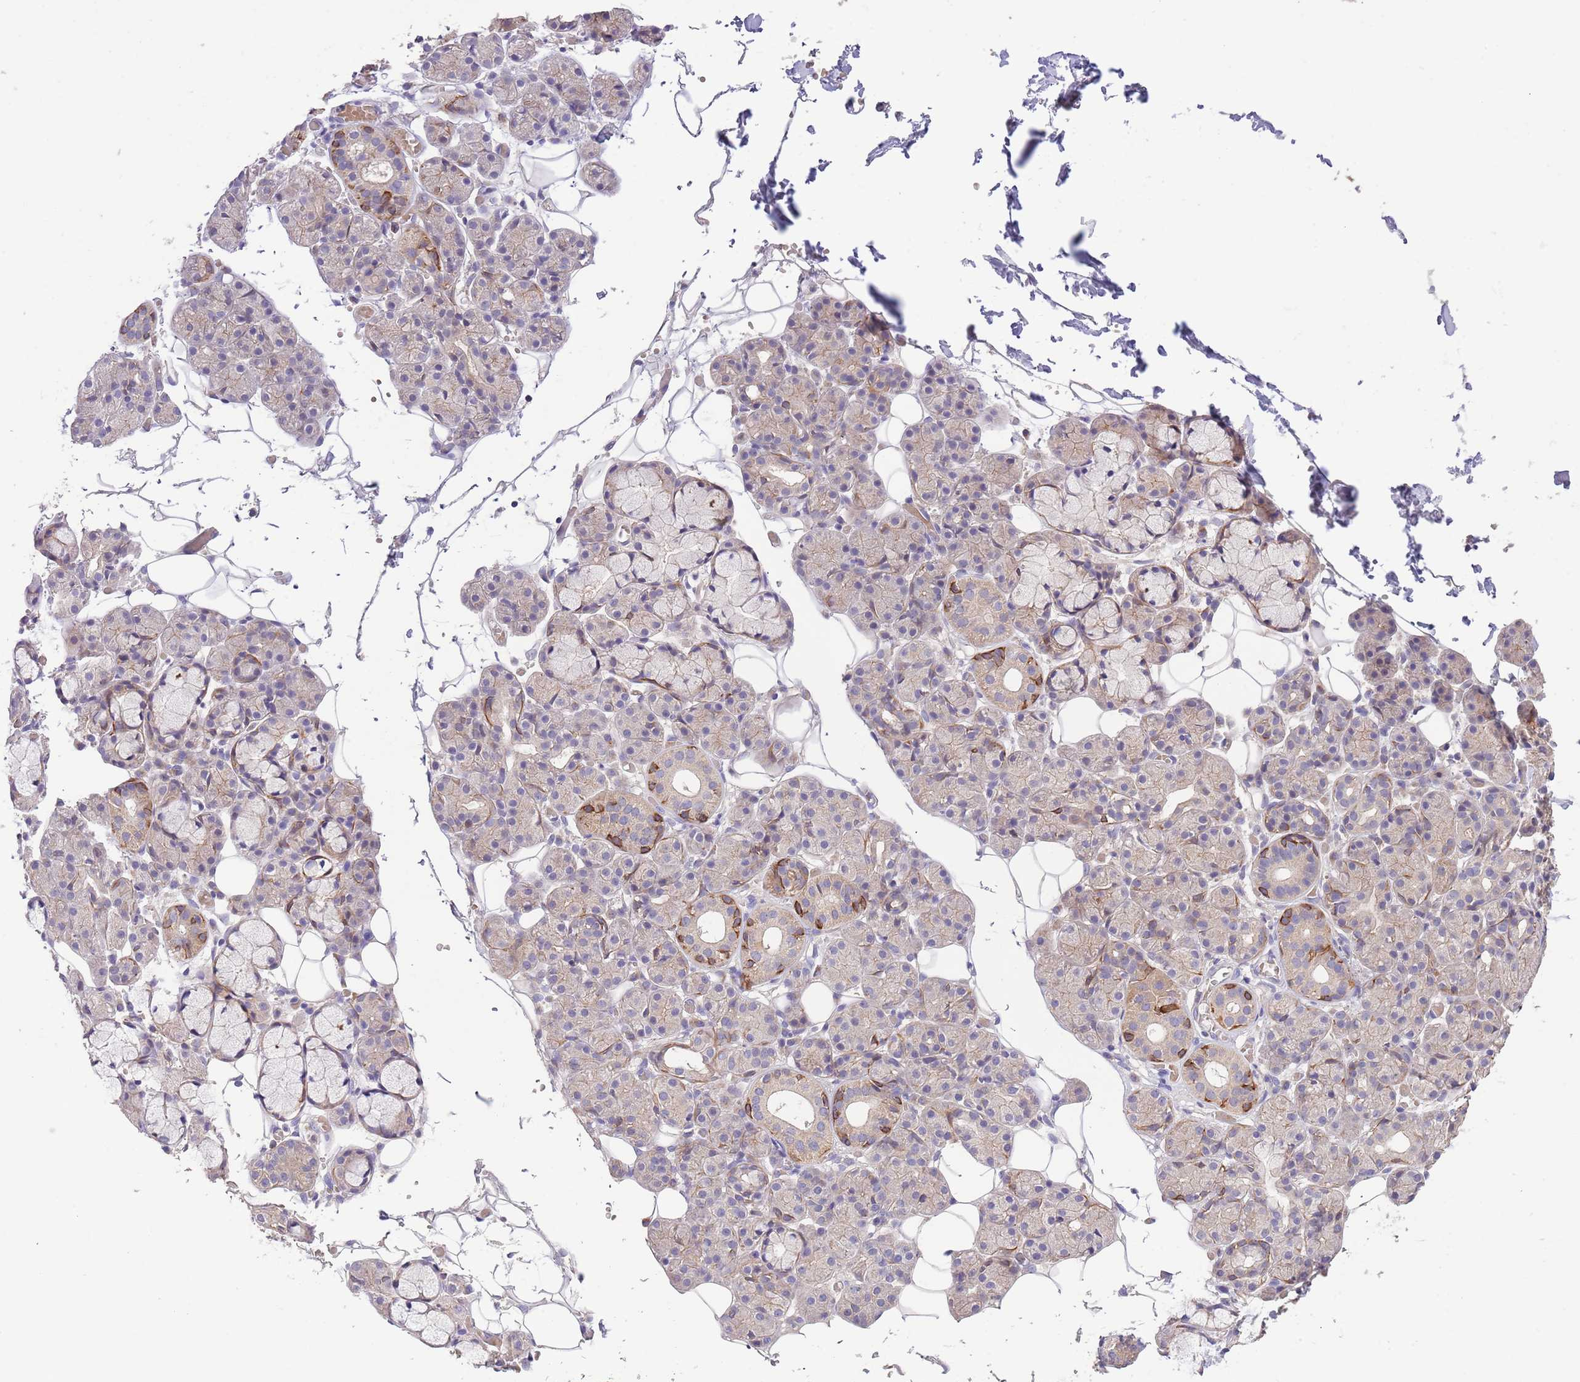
{"staining": {"intensity": "moderate", "quantity": "<25%", "location": "cytoplasmic/membranous"}, "tissue": "salivary gland", "cell_type": "Glandular cells", "image_type": "normal", "snomed": [{"axis": "morphology", "description": "Normal tissue, NOS"}, {"axis": "topography", "description": "Salivary gland"}], "caption": "Human salivary gland stained with a brown dye reveals moderate cytoplasmic/membranous positive staining in about <25% of glandular cells.", "gene": "ZNF658", "patient": {"sex": "male", "age": 63}}